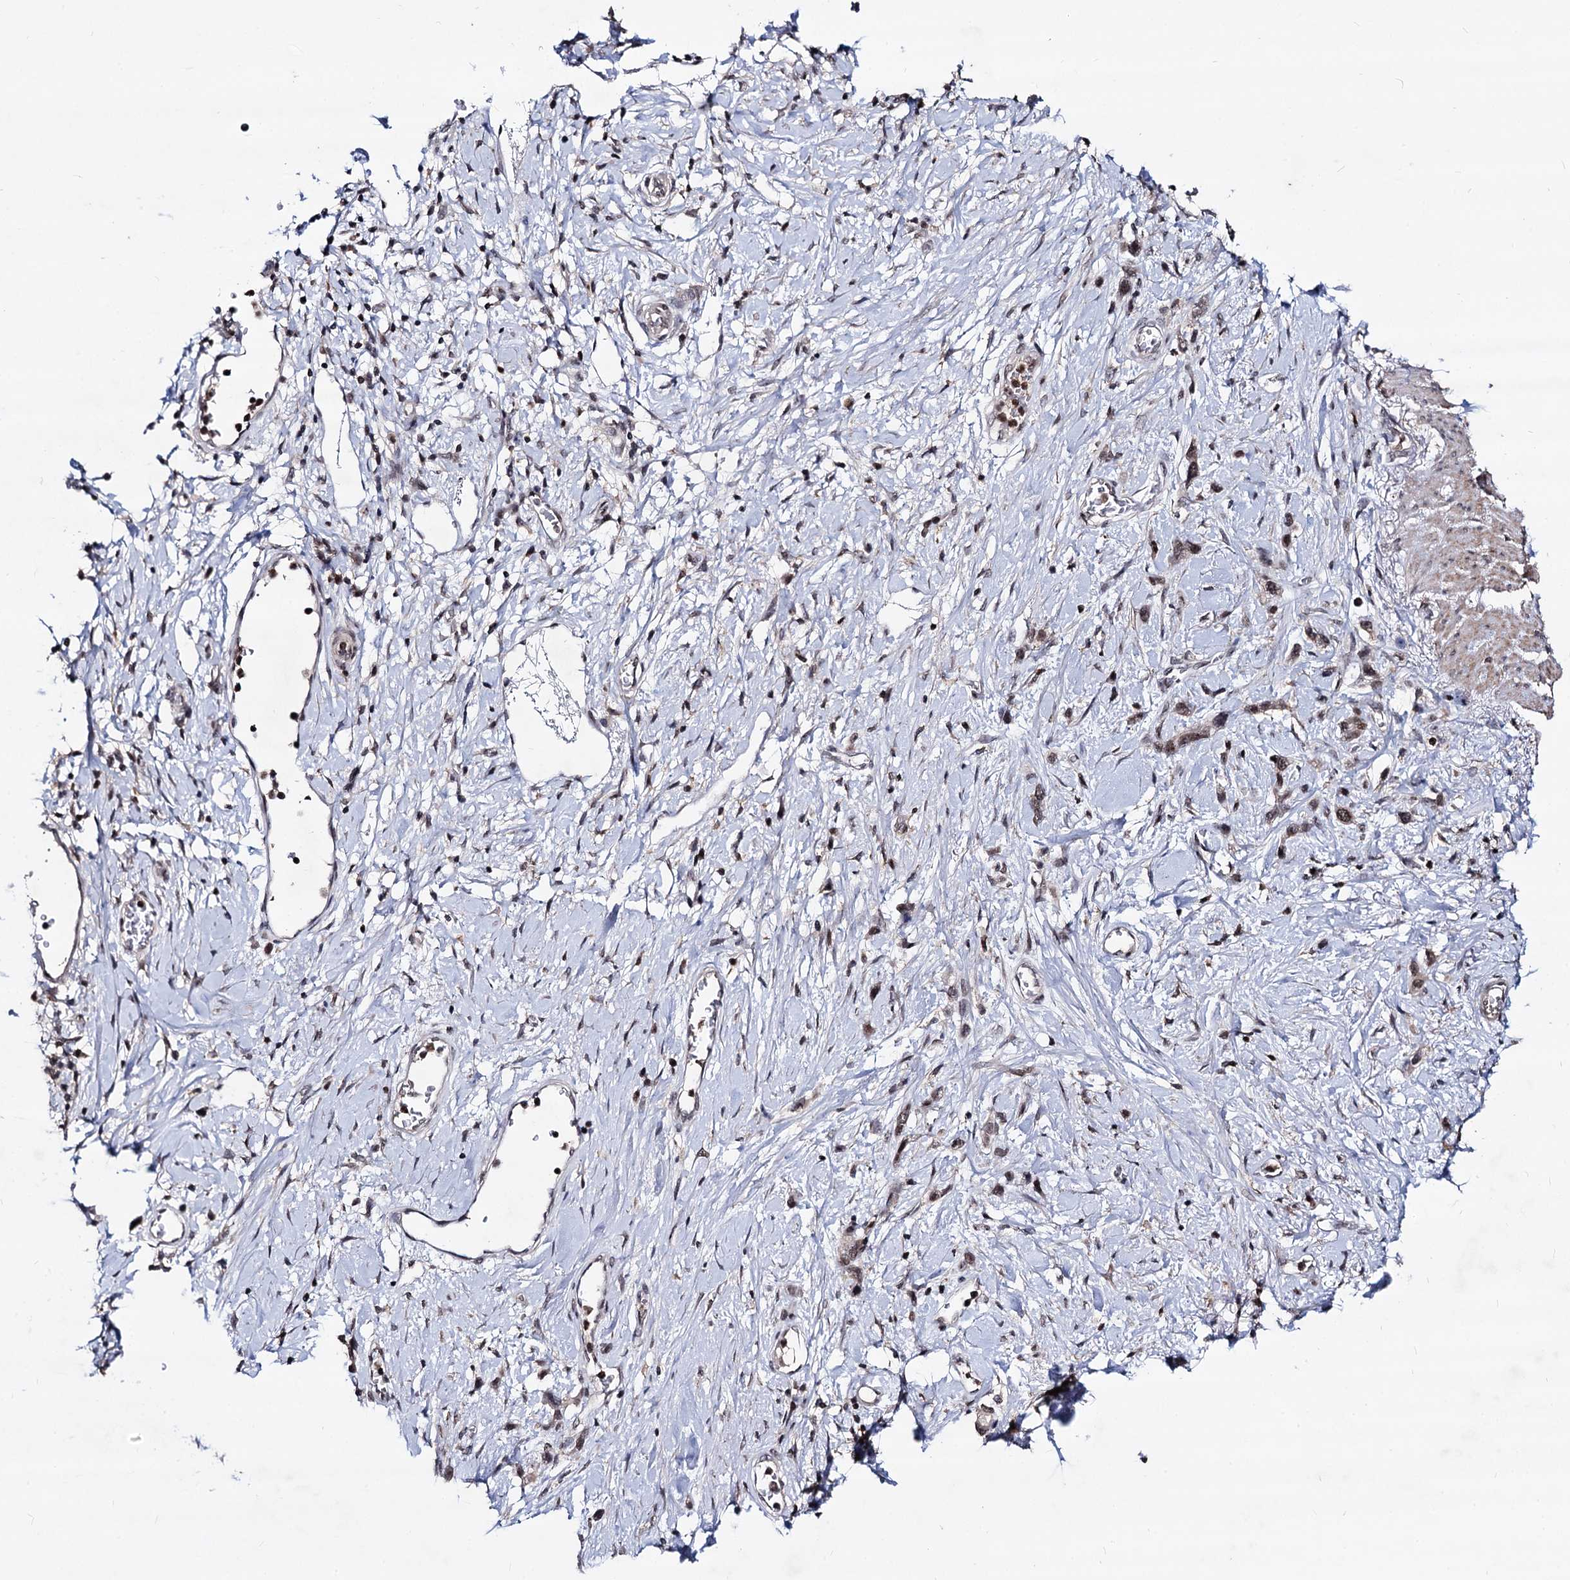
{"staining": {"intensity": "moderate", "quantity": ">75%", "location": "nuclear"}, "tissue": "stomach cancer", "cell_type": "Tumor cells", "image_type": "cancer", "snomed": [{"axis": "morphology", "description": "Adenocarcinoma, NOS"}, {"axis": "morphology", "description": "Adenocarcinoma, High grade"}, {"axis": "topography", "description": "Stomach, upper"}, {"axis": "topography", "description": "Stomach, lower"}], "caption": "An image of human adenocarcinoma (high-grade) (stomach) stained for a protein displays moderate nuclear brown staining in tumor cells.", "gene": "SMCHD1", "patient": {"sex": "female", "age": 65}}